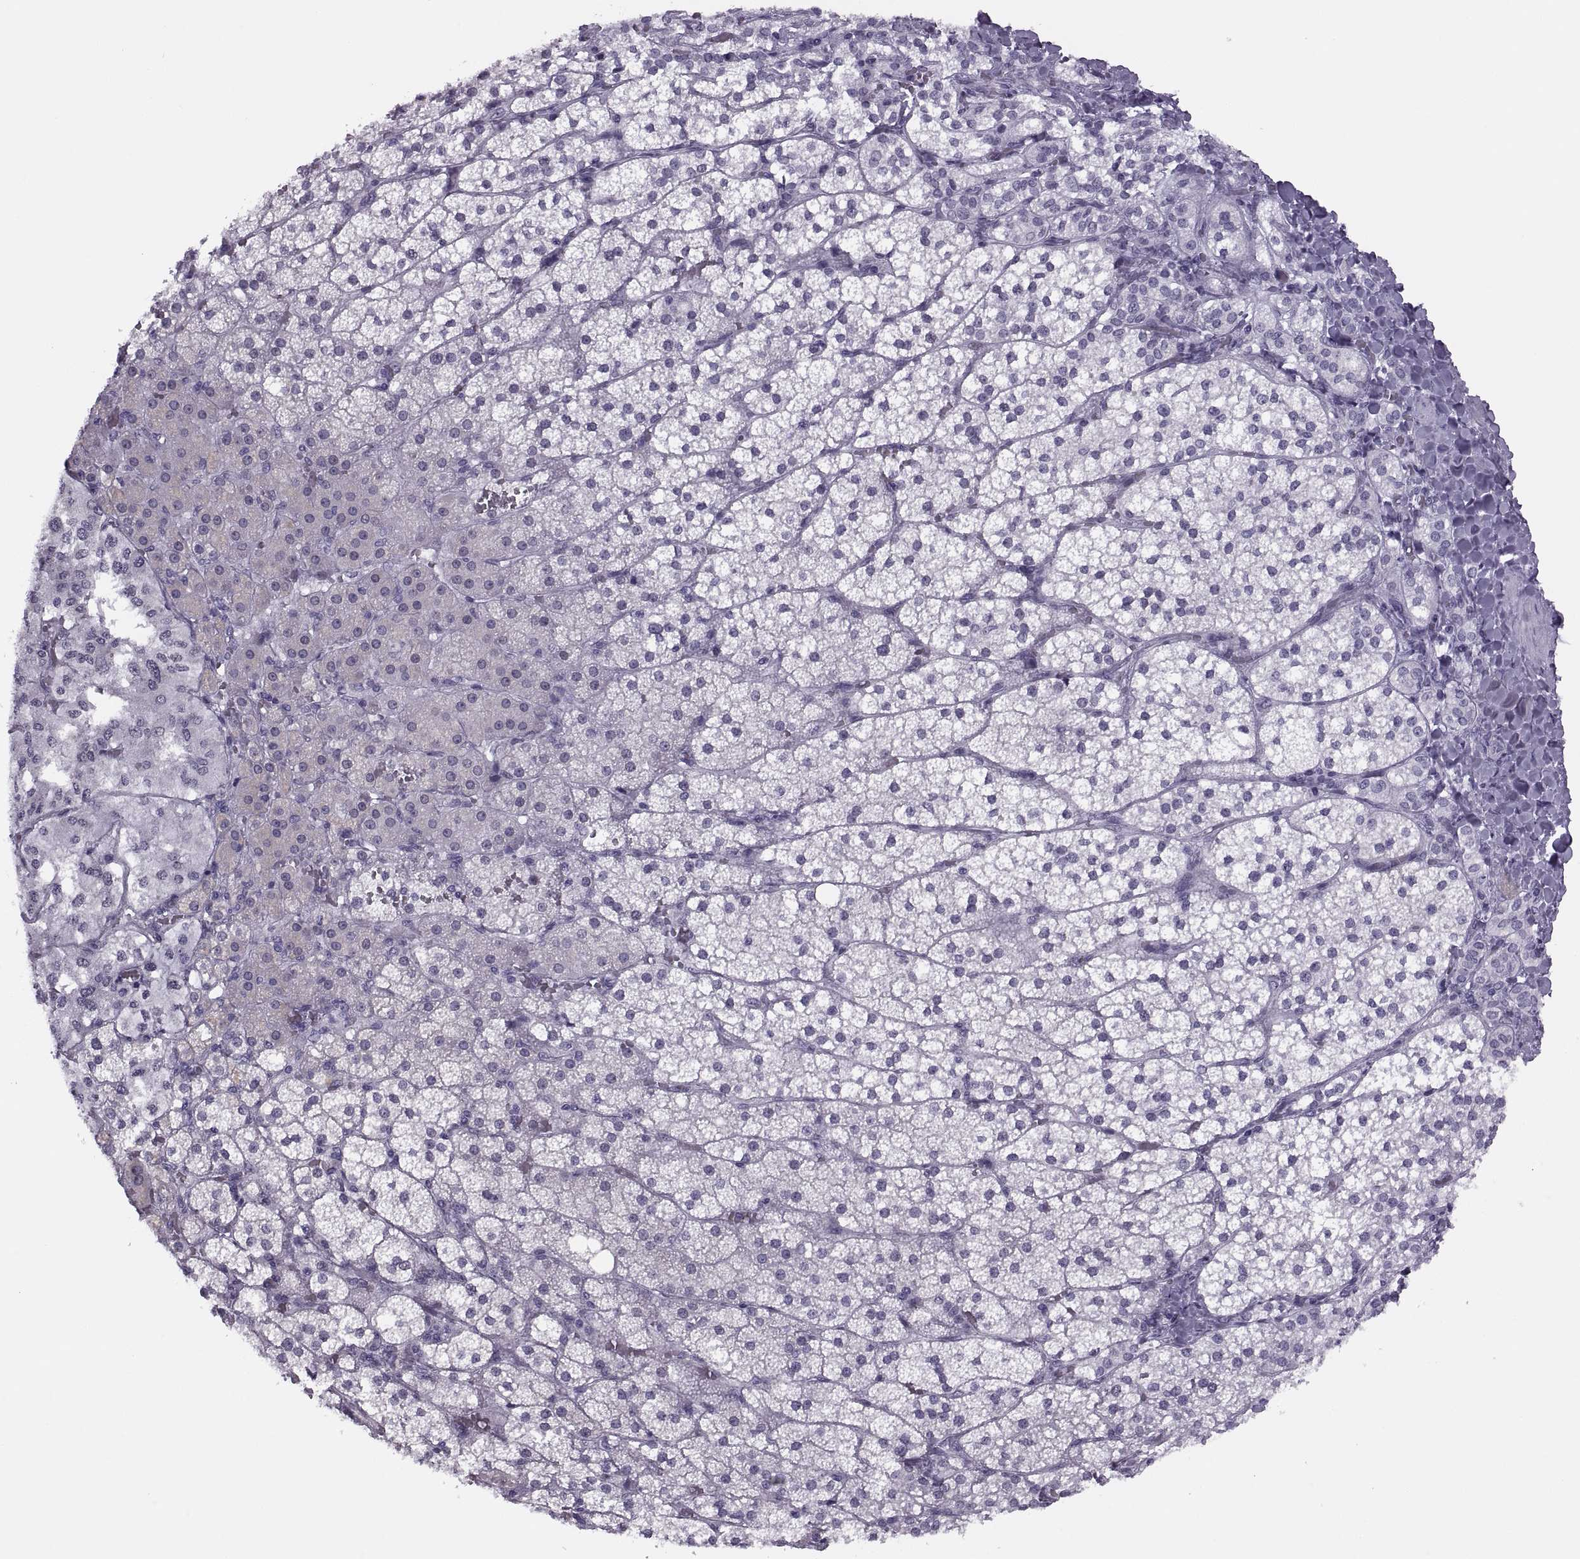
{"staining": {"intensity": "negative", "quantity": "none", "location": "none"}, "tissue": "adrenal gland", "cell_type": "Glandular cells", "image_type": "normal", "snomed": [{"axis": "morphology", "description": "Normal tissue, NOS"}, {"axis": "topography", "description": "Adrenal gland"}], "caption": "Glandular cells are negative for protein expression in benign human adrenal gland.", "gene": "FAM24A", "patient": {"sex": "male", "age": 53}}